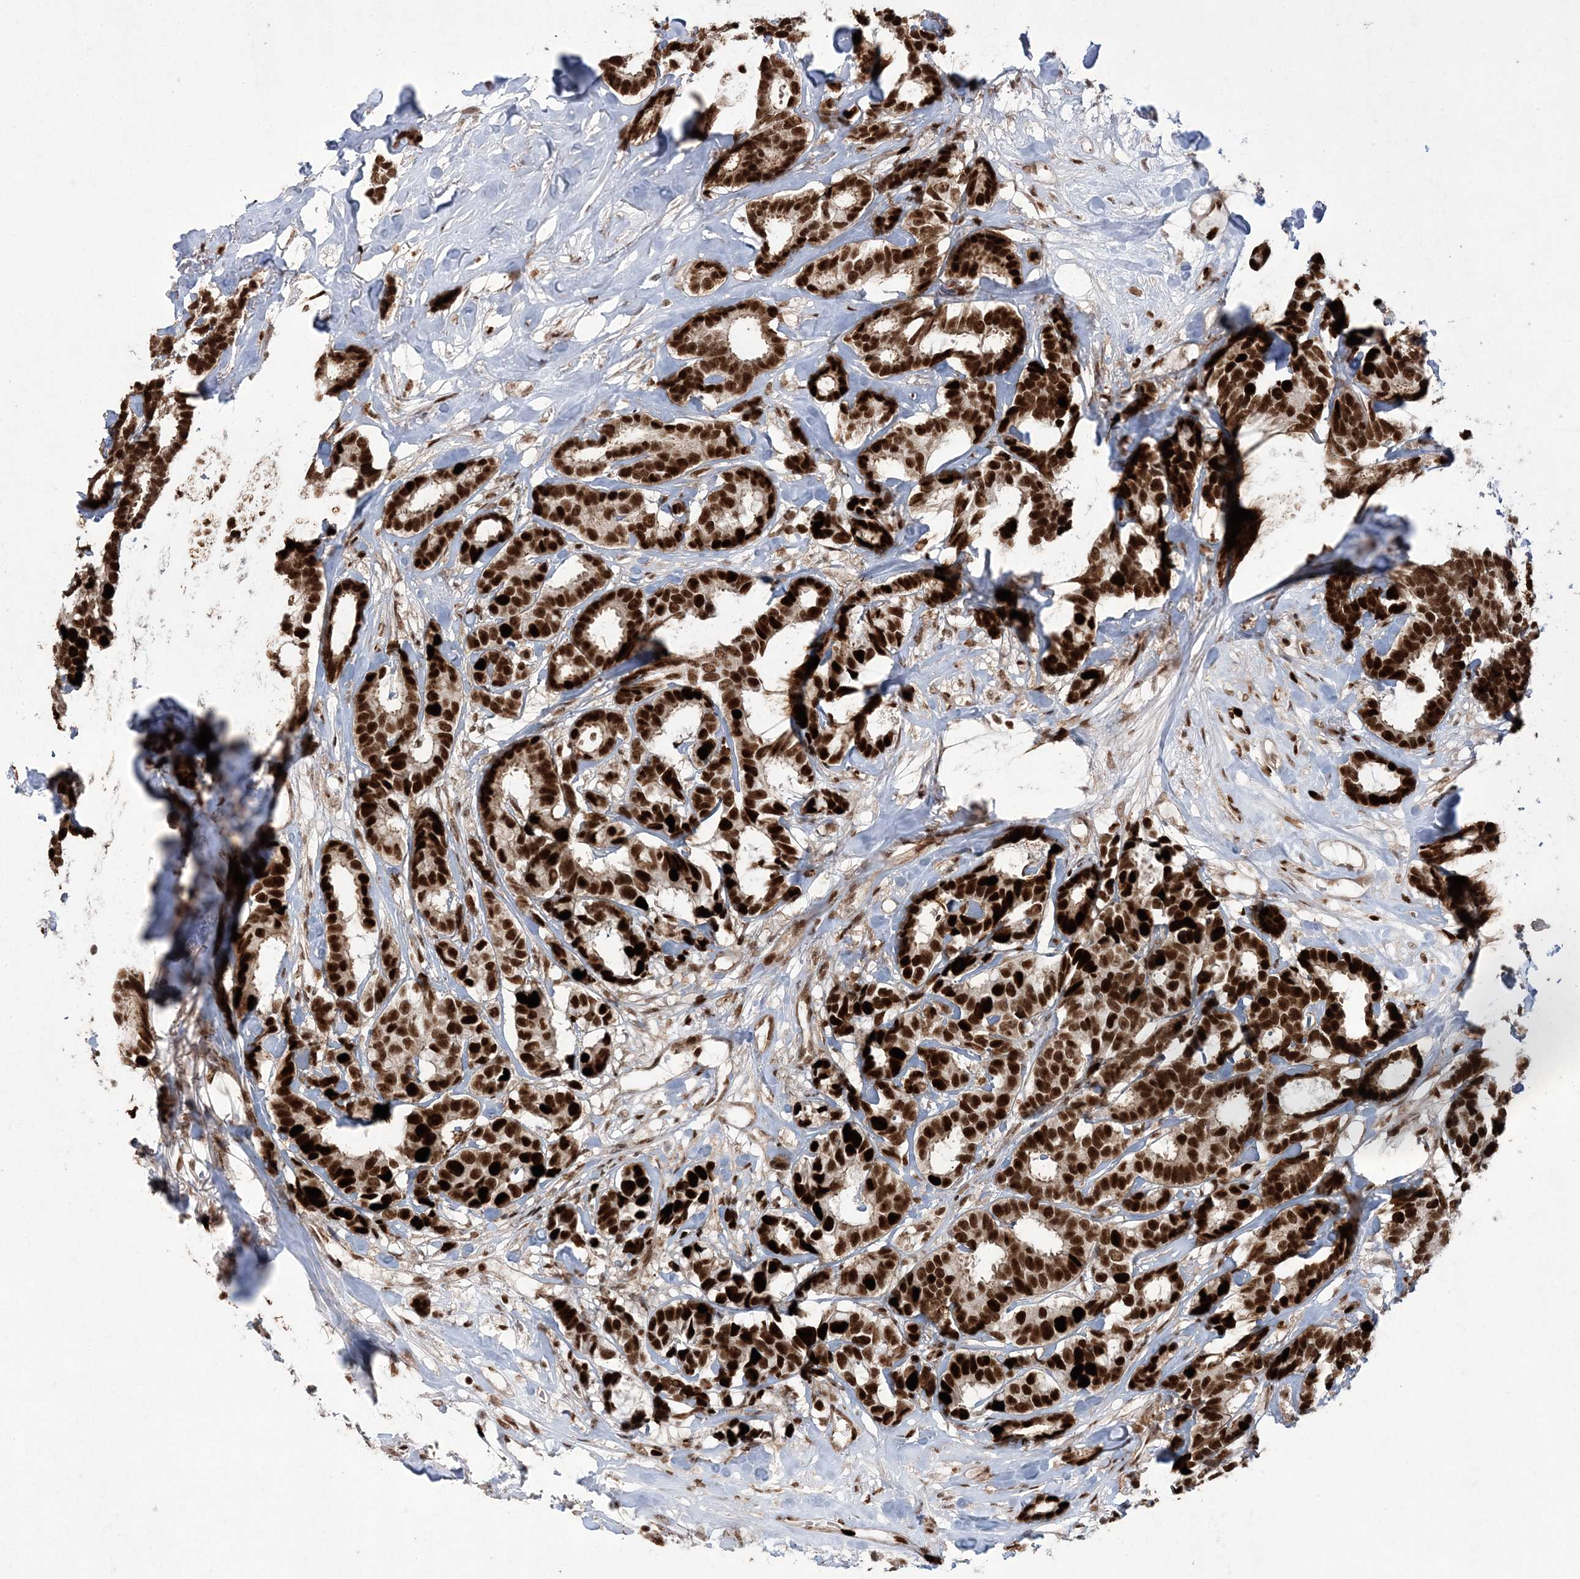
{"staining": {"intensity": "strong", "quantity": ">75%", "location": "nuclear"}, "tissue": "breast cancer", "cell_type": "Tumor cells", "image_type": "cancer", "snomed": [{"axis": "morphology", "description": "Duct carcinoma"}, {"axis": "topography", "description": "Breast"}], "caption": "Immunohistochemistry staining of breast invasive ductal carcinoma, which shows high levels of strong nuclear positivity in about >75% of tumor cells indicating strong nuclear protein staining. The staining was performed using DAB (3,3'-diaminobenzidine) (brown) for protein detection and nuclei were counterstained in hematoxylin (blue).", "gene": "LIG1", "patient": {"sex": "female", "age": 87}}